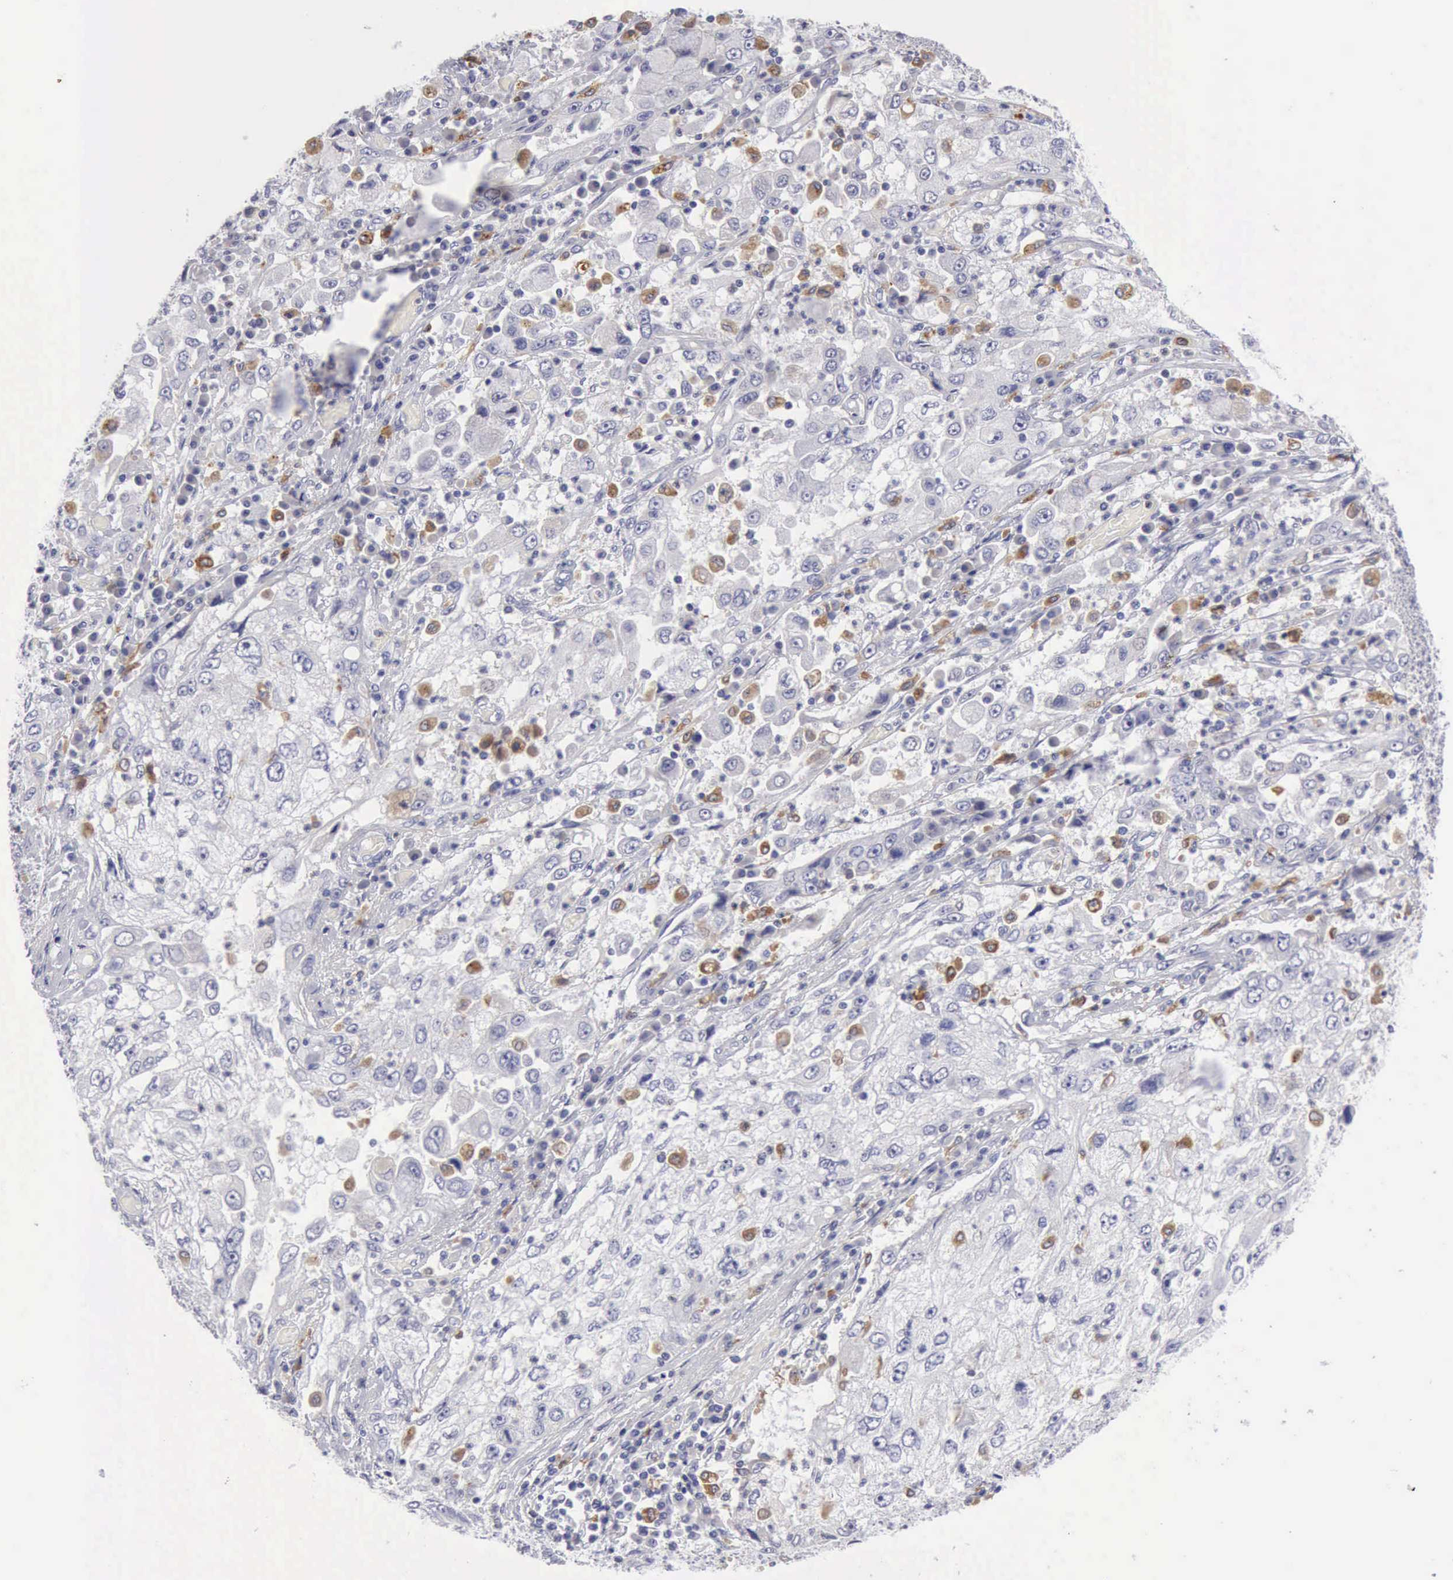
{"staining": {"intensity": "negative", "quantity": "none", "location": "none"}, "tissue": "cervical cancer", "cell_type": "Tumor cells", "image_type": "cancer", "snomed": [{"axis": "morphology", "description": "Squamous cell carcinoma, NOS"}, {"axis": "topography", "description": "Cervix"}], "caption": "IHC of squamous cell carcinoma (cervical) exhibits no positivity in tumor cells.", "gene": "CTSS", "patient": {"sex": "female", "age": 36}}